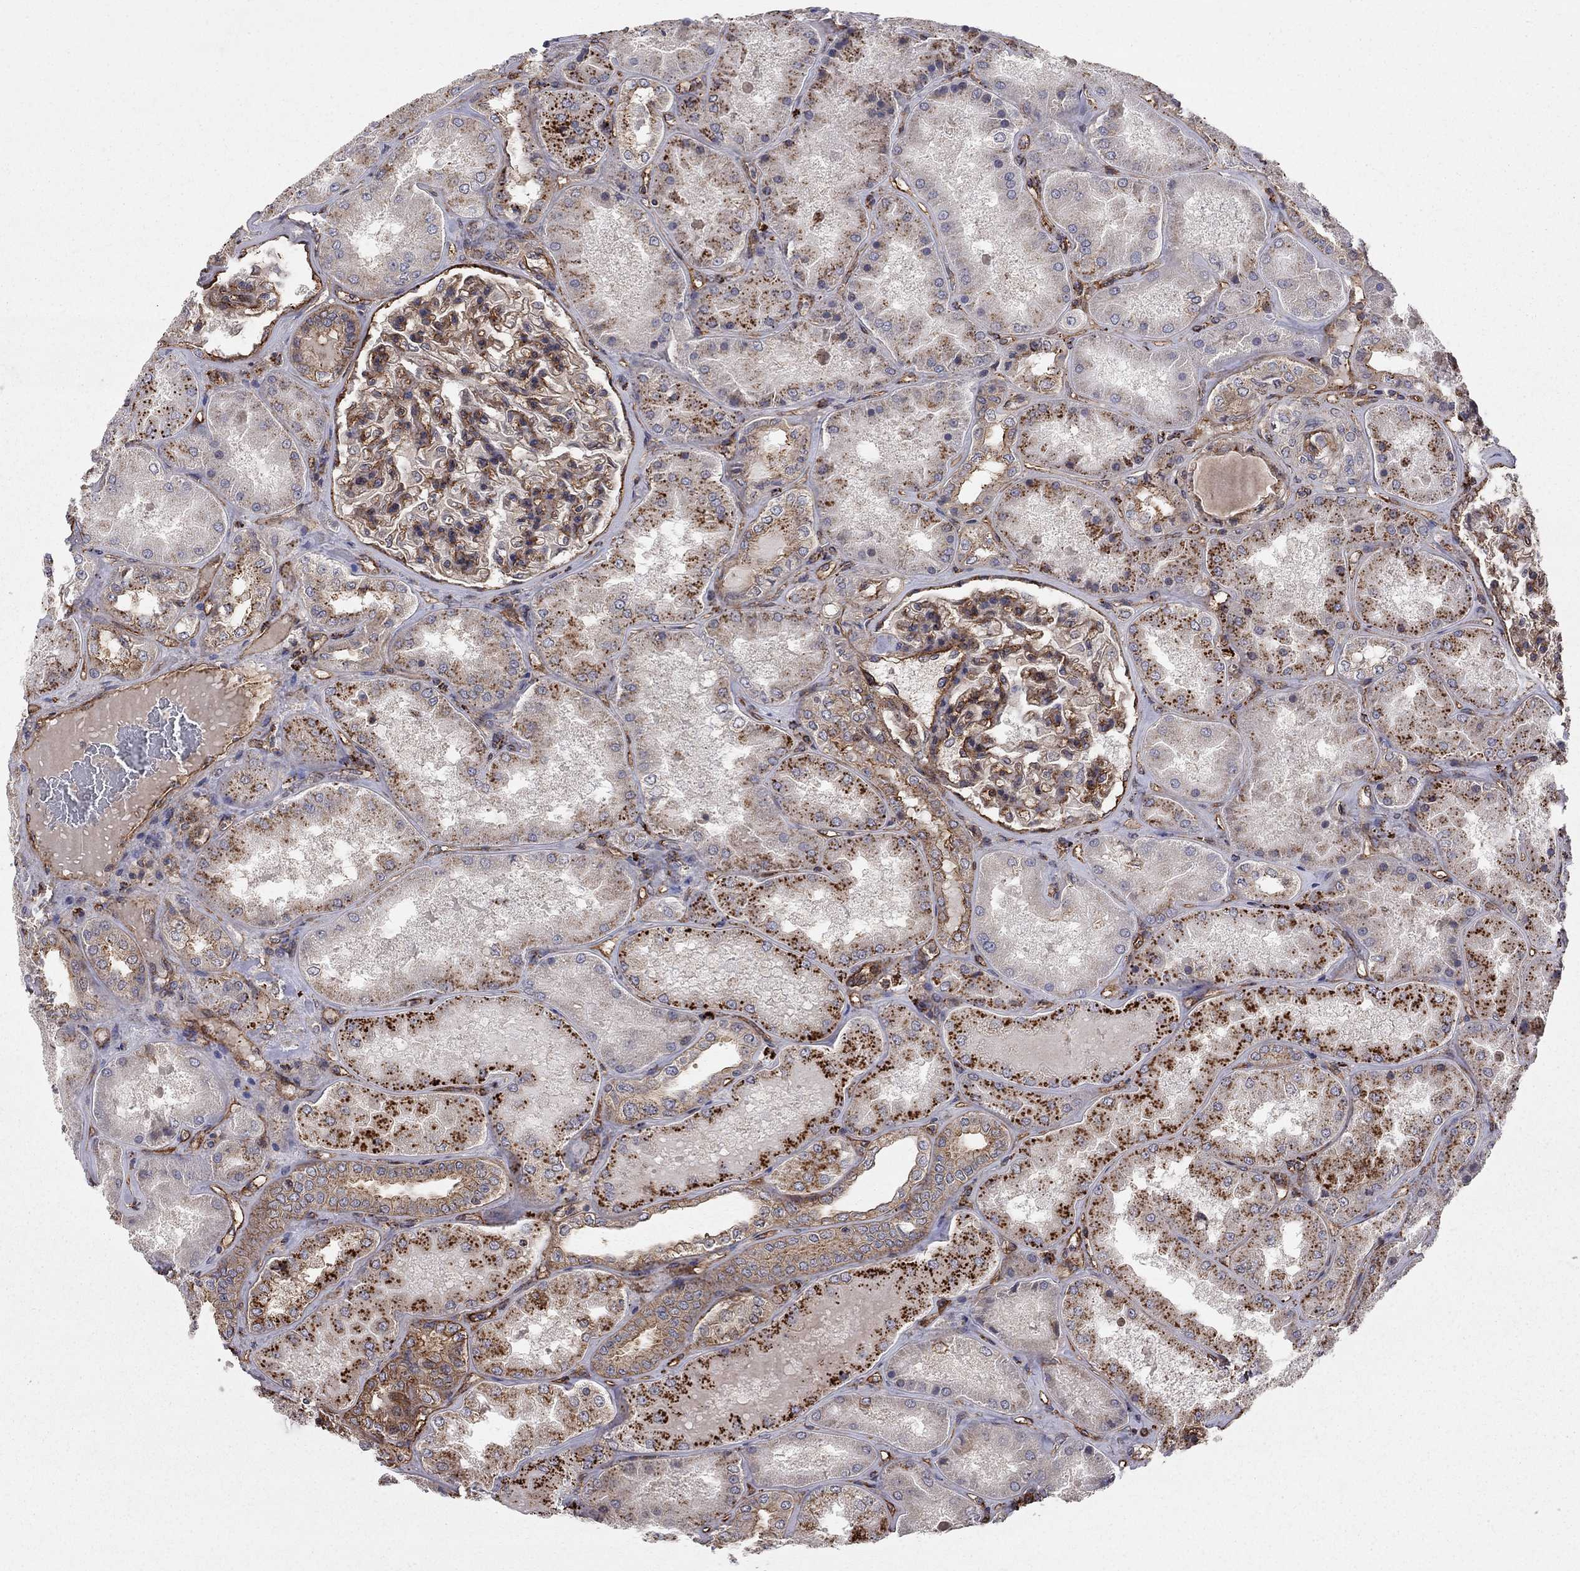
{"staining": {"intensity": "moderate", "quantity": "25%-75%", "location": "cytoplasmic/membranous"}, "tissue": "kidney", "cell_type": "Cells in glomeruli", "image_type": "normal", "snomed": [{"axis": "morphology", "description": "Normal tissue, NOS"}, {"axis": "topography", "description": "Kidney"}], "caption": "Approximately 25%-75% of cells in glomeruli in normal human kidney reveal moderate cytoplasmic/membranous protein positivity as visualized by brown immunohistochemical staining.", "gene": "RASEF", "patient": {"sex": "female", "age": 56}}